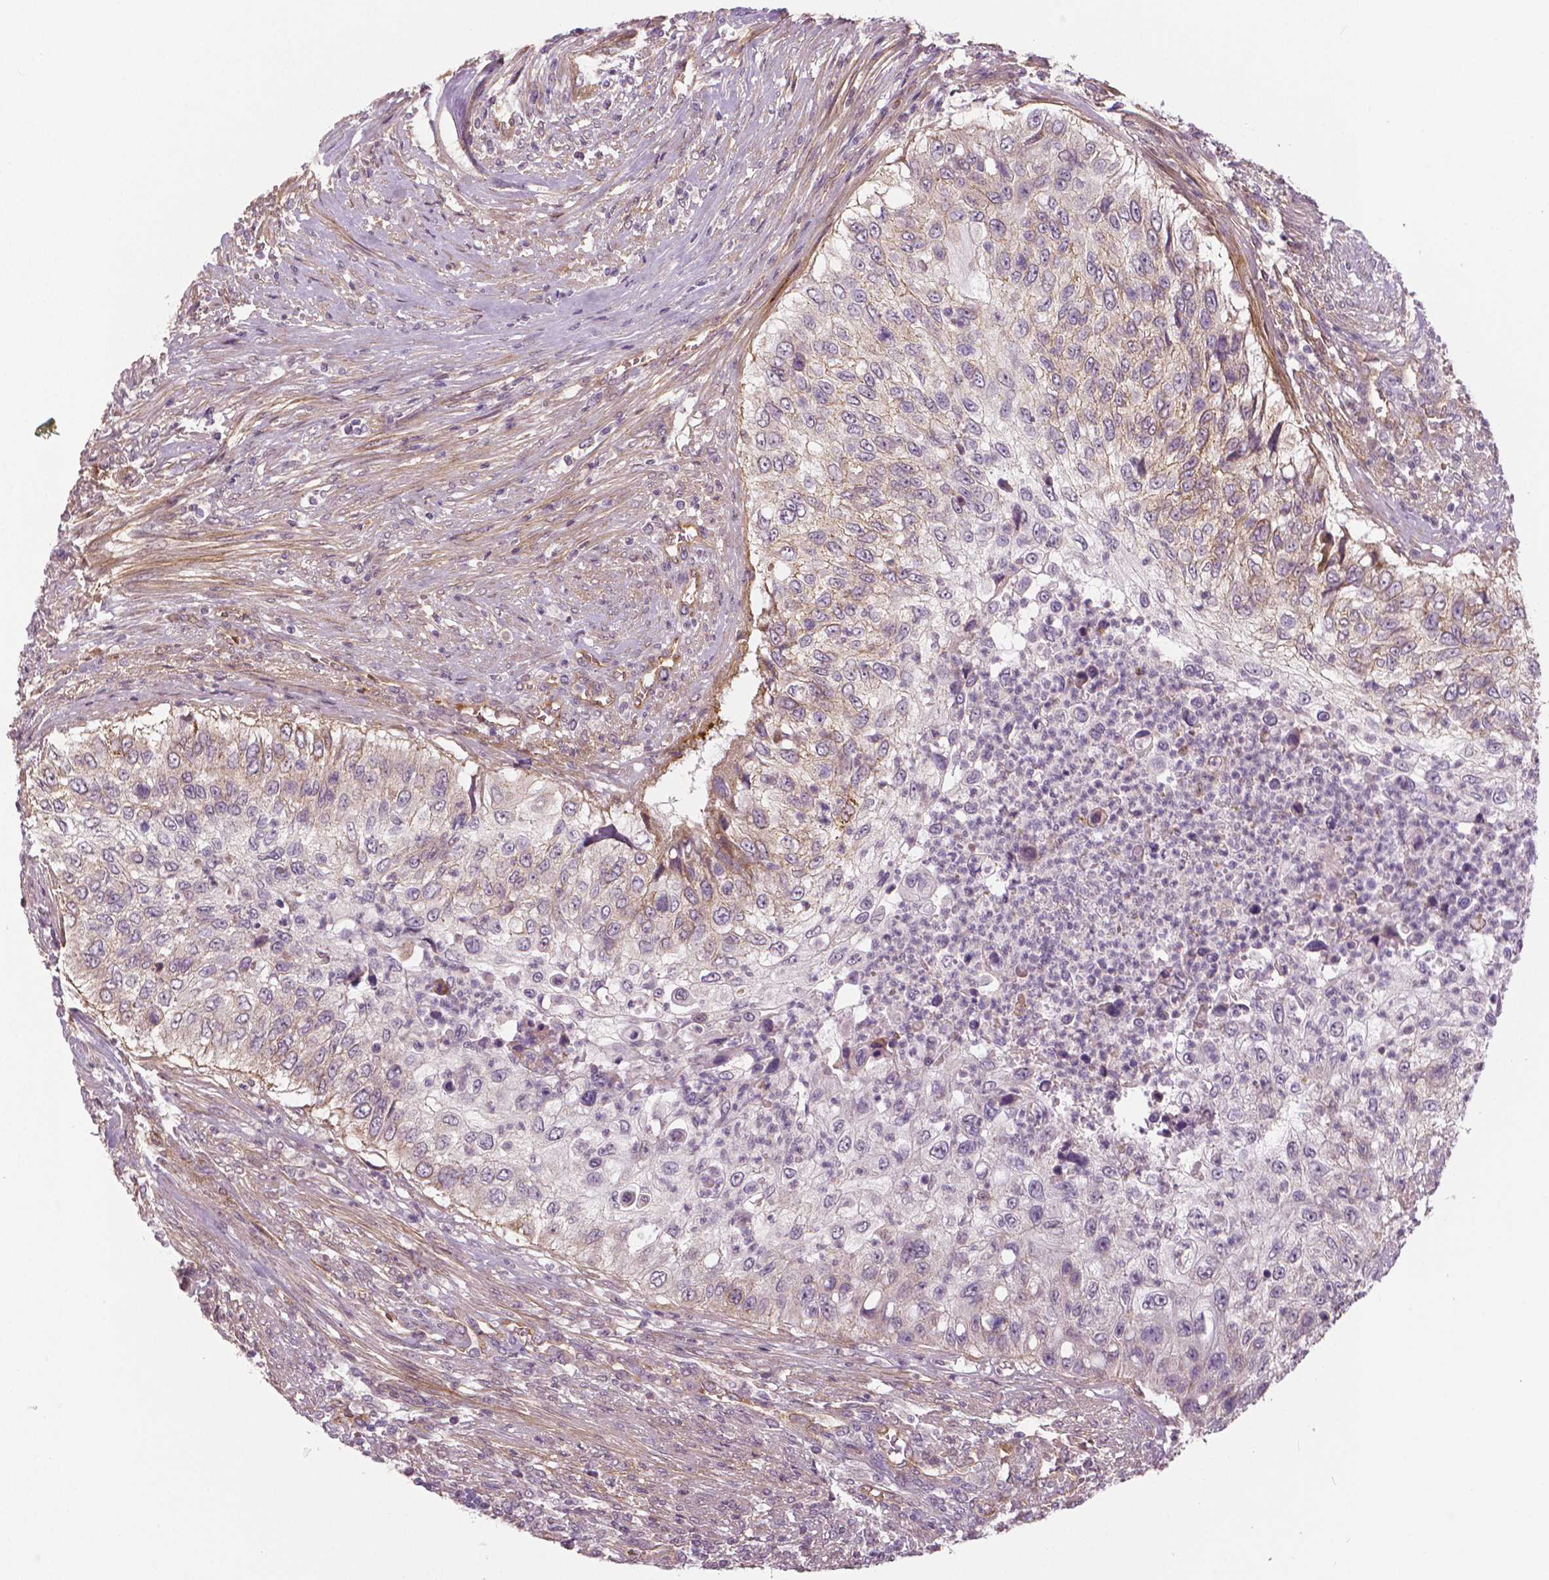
{"staining": {"intensity": "weak", "quantity": "<25%", "location": "cytoplasmic/membranous"}, "tissue": "urothelial cancer", "cell_type": "Tumor cells", "image_type": "cancer", "snomed": [{"axis": "morphology", "description": "Urothelial carcinoma, High grade"}, {"axis": "topography", "description": "Urinary bladder"}], "caption": "Histopathology image shows no protein staining in tumor cells of urothelial cancer tissue. Nuclei are stained in blue.", "gene": "FLT1", "patient": {"sex": "female", "age": 60}}